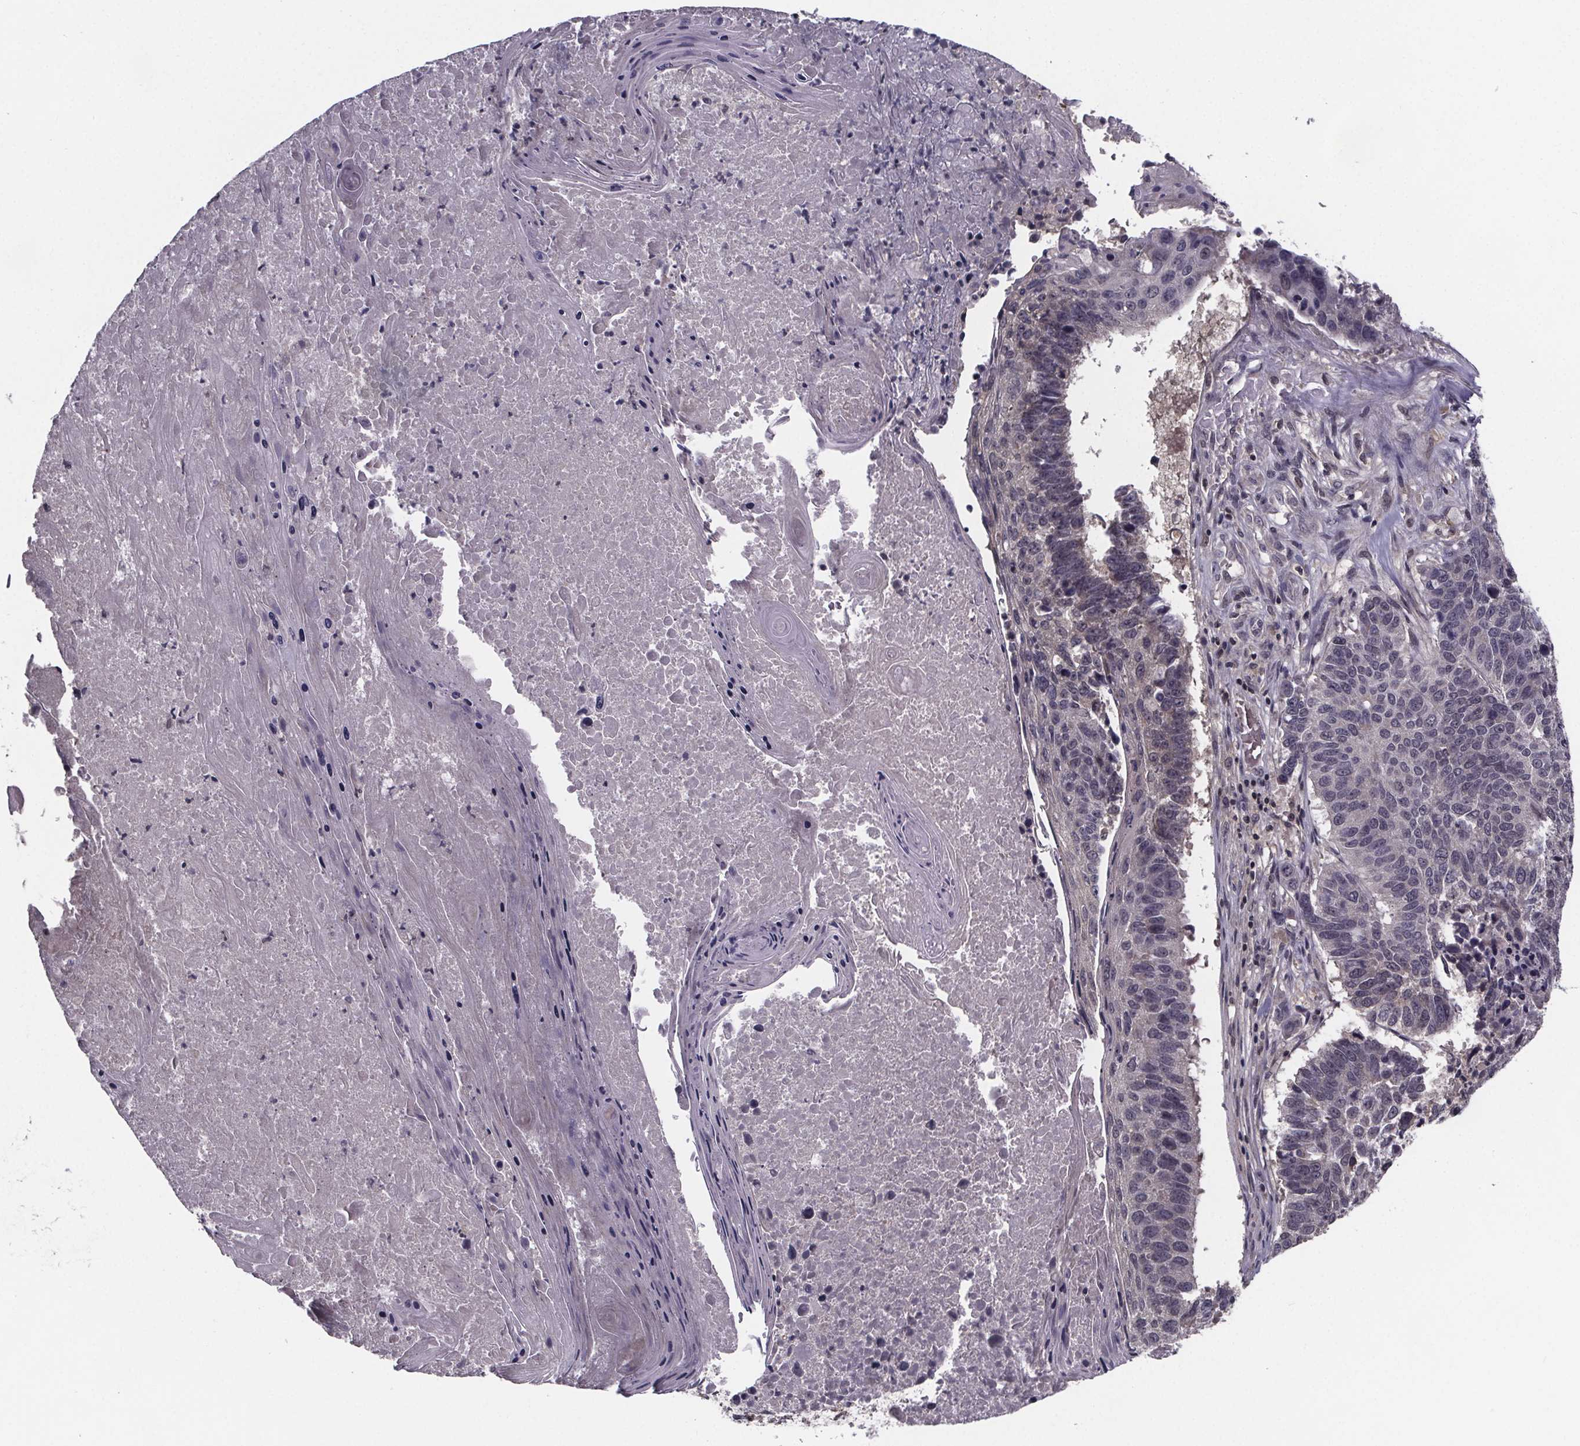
{"staining": {"intensity": "negative", "quantity": "none", "location": "none"}, "tissue": "lung cancer", "cell_type": "Tumor cells", "image_type": "cancer", "snomed": [{"axis": "morphology", "description": "Squamous cell carcinoma, NOS"}, {"axis": "topography", "description": "Lung"}], "caption": "High magnification brightfield microscopy of lung cancer (squamous cell carcinoma) stained with DAB (brown) and counterstained with hematoxylin (blue): tumor cells show no significant positivity.", "gene": "FN3KRP", "patient": {"sex": "male", "age": 73}}